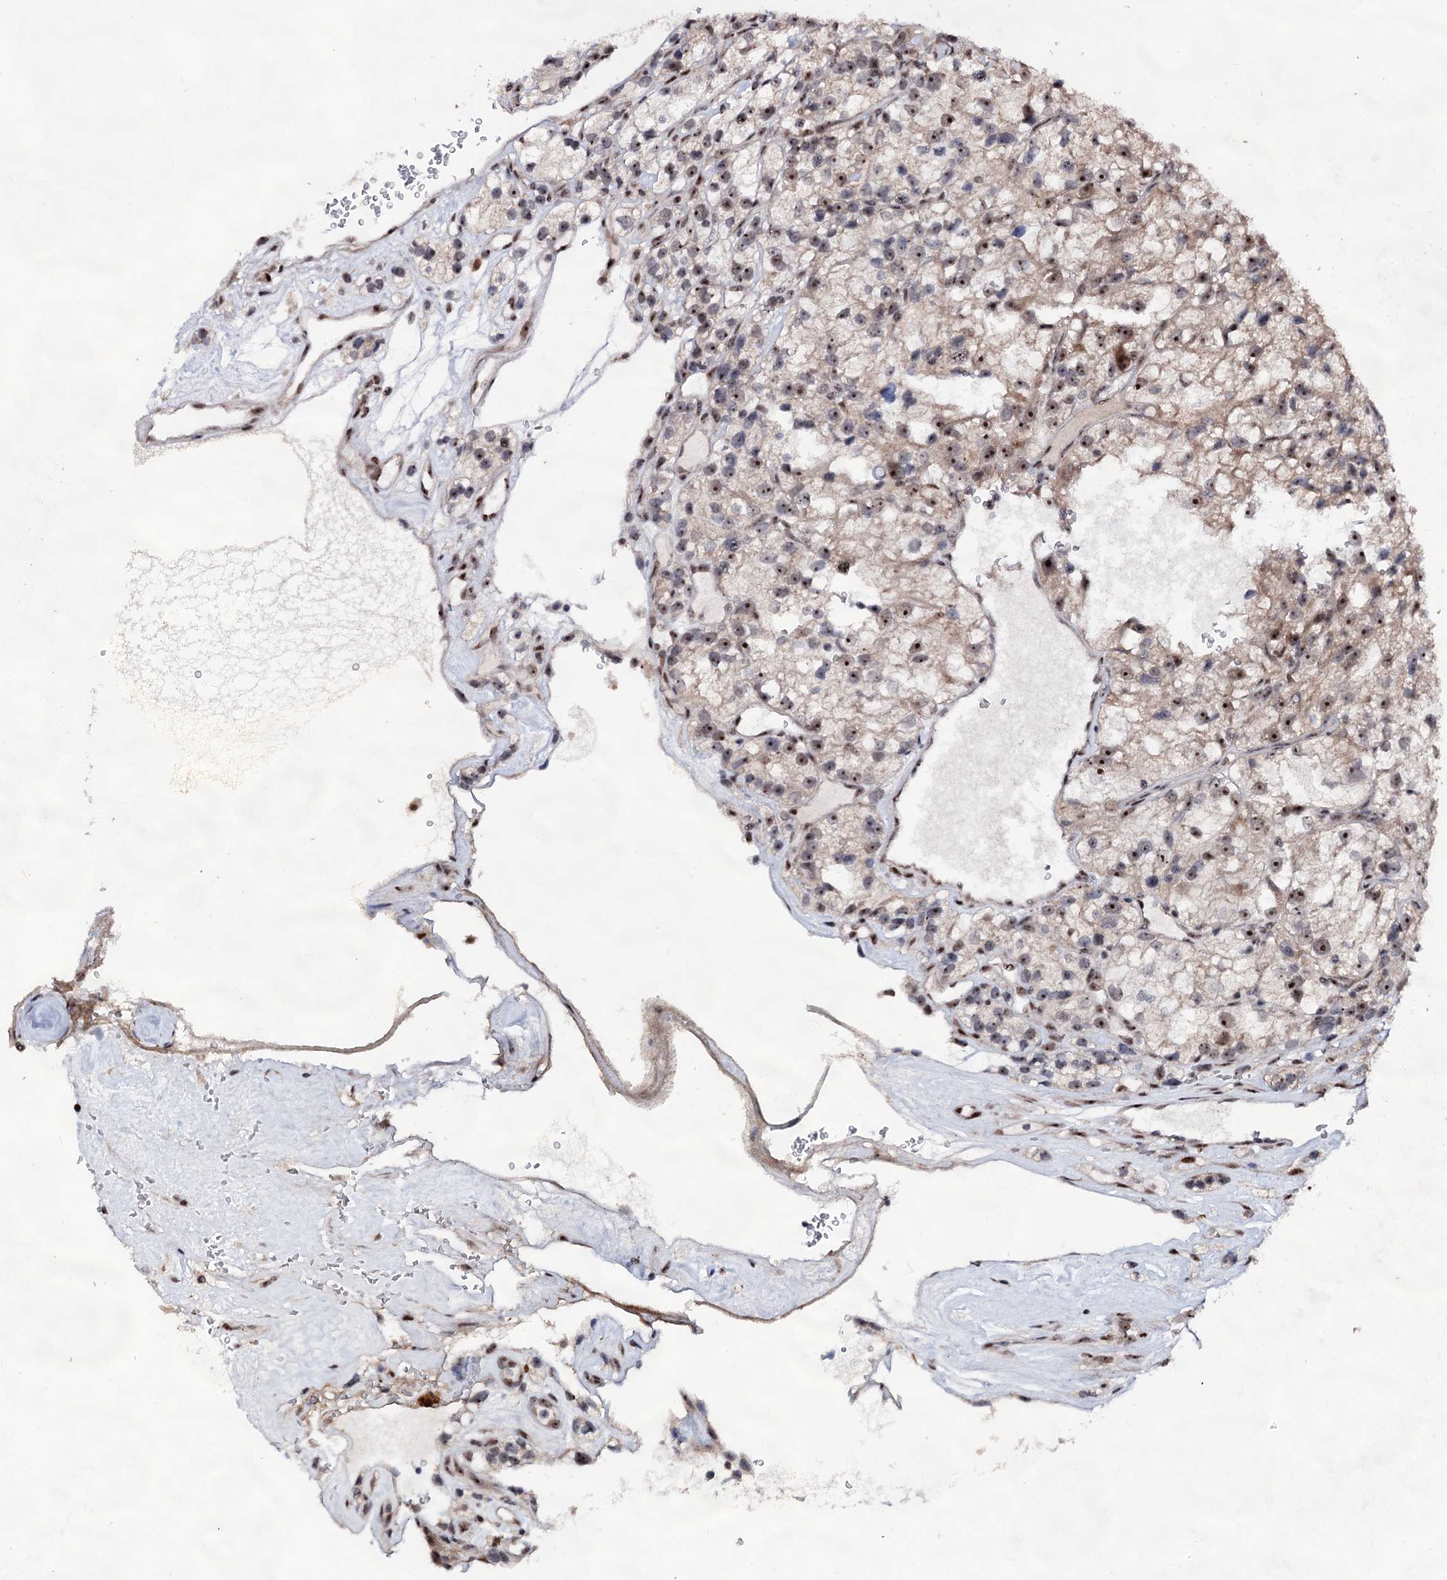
{"staining": {"intensity": "moderate", "quantity": ">75%", "location": "cytoplasmic/membranous,nuclear"}, "tissue": "renal cancer", "cell_type": "Tumor cells", "image_type": "cancer", "snomed": [{"axis": "morphology", "description": "Adenocarcinoma, NOS"}, {"axis": "topography", "description": "Kidney"}], "caption": "Renal cancer (adenocarcinoma) stained with a protein marker exhibits moderate staining in tumor cells.", "gene": "EXOSC10", "patient": {"sex": "female", "age": 57}}